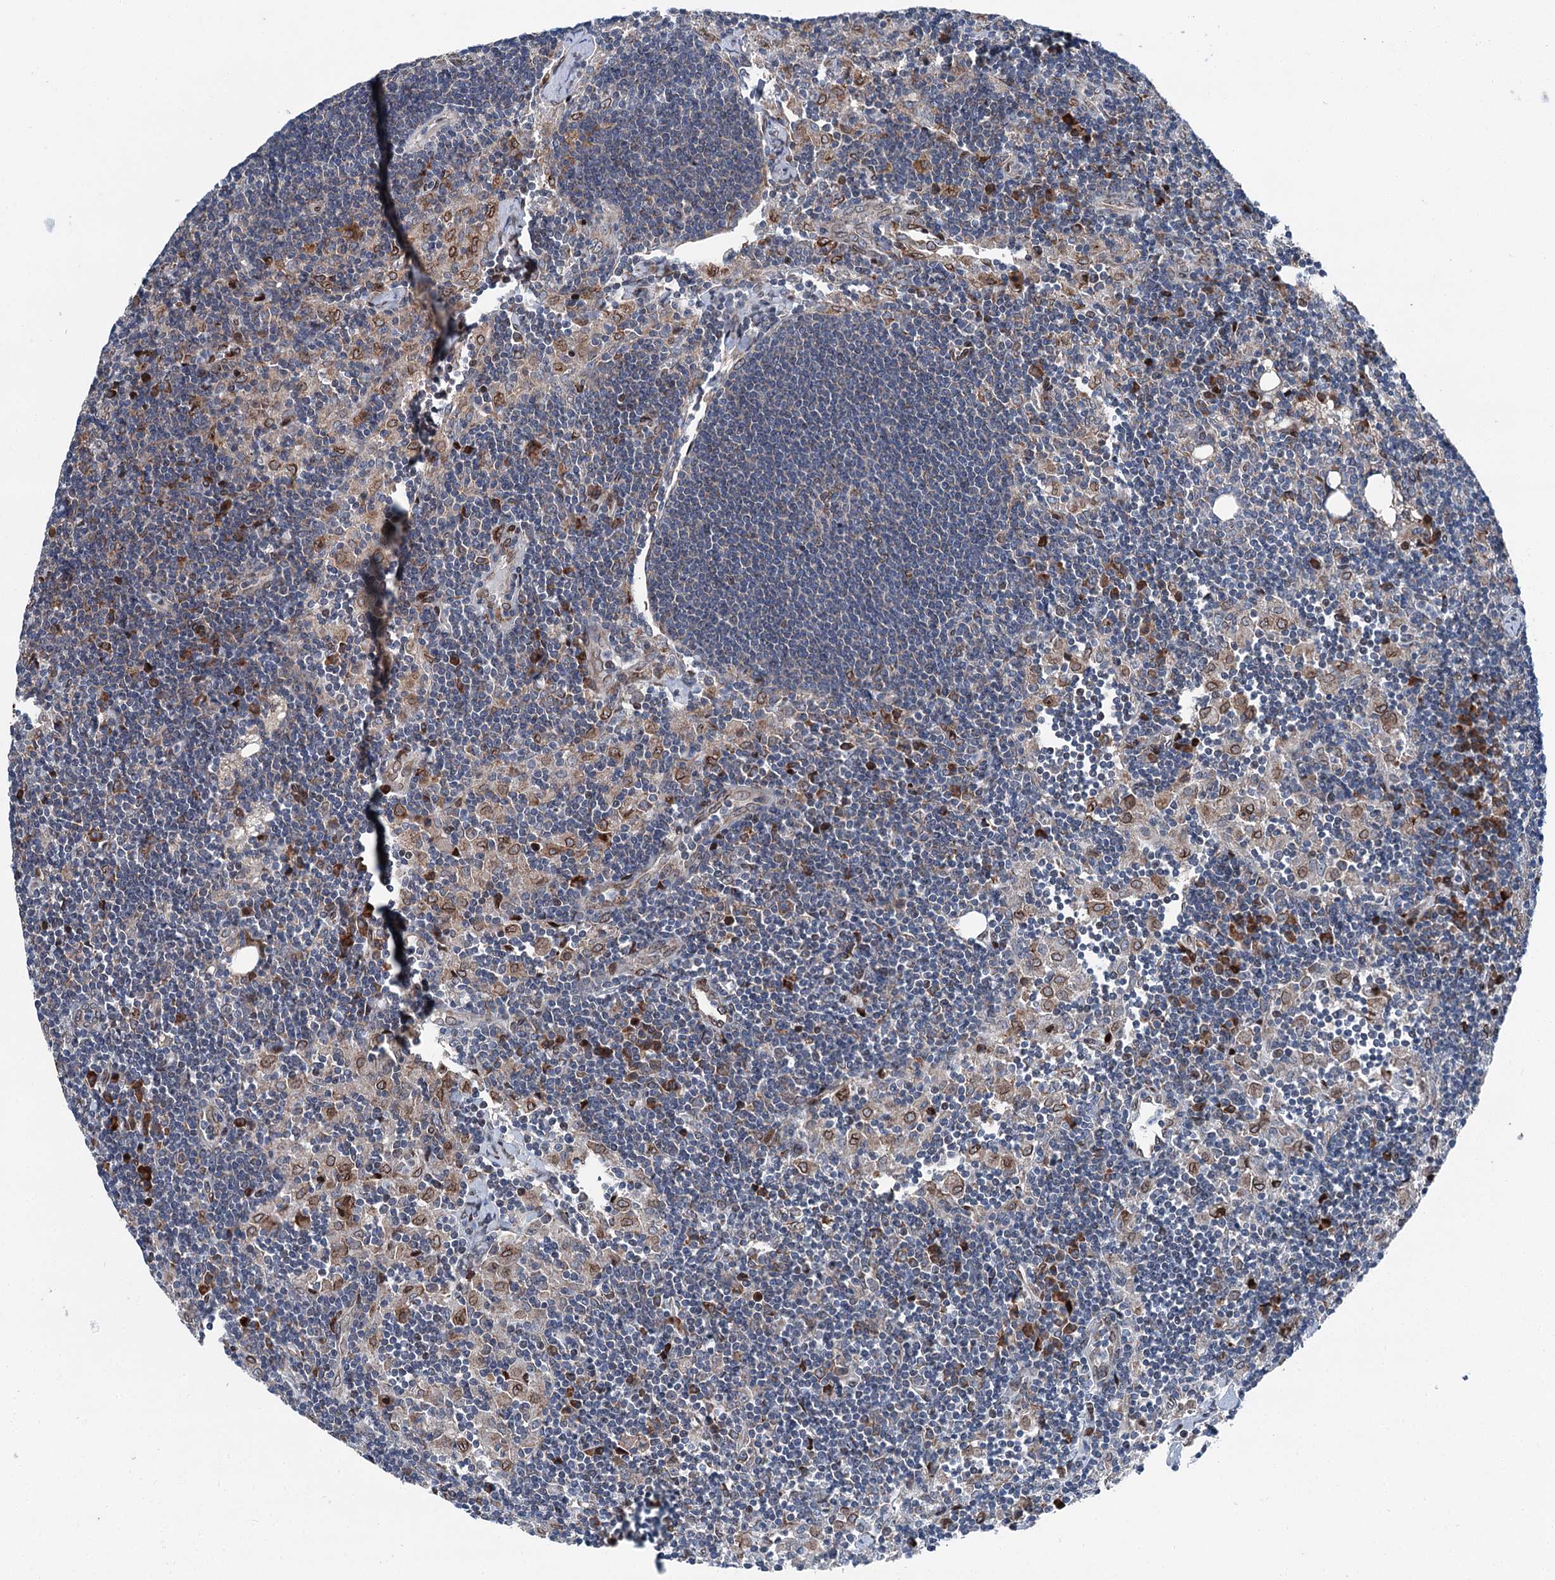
{"staining": {"intensity": "negative", "quantity": "none", "location": "none"}, "tissue": "lymph node", "cell_type": "Germinal center cells", "image_type": "normal", "snomed": [{"axis": "morphology", "description": "Normal tissue, NOS"}, {"axis": "topography", "description": "Lymph node"}], "caption": "This is an immunohistochemistry (IHC) image of benign human lymph node. There is no staining in germinal center cells.", "gene": "MRPL14", "patient": {"sex": "male", "age": 24}}